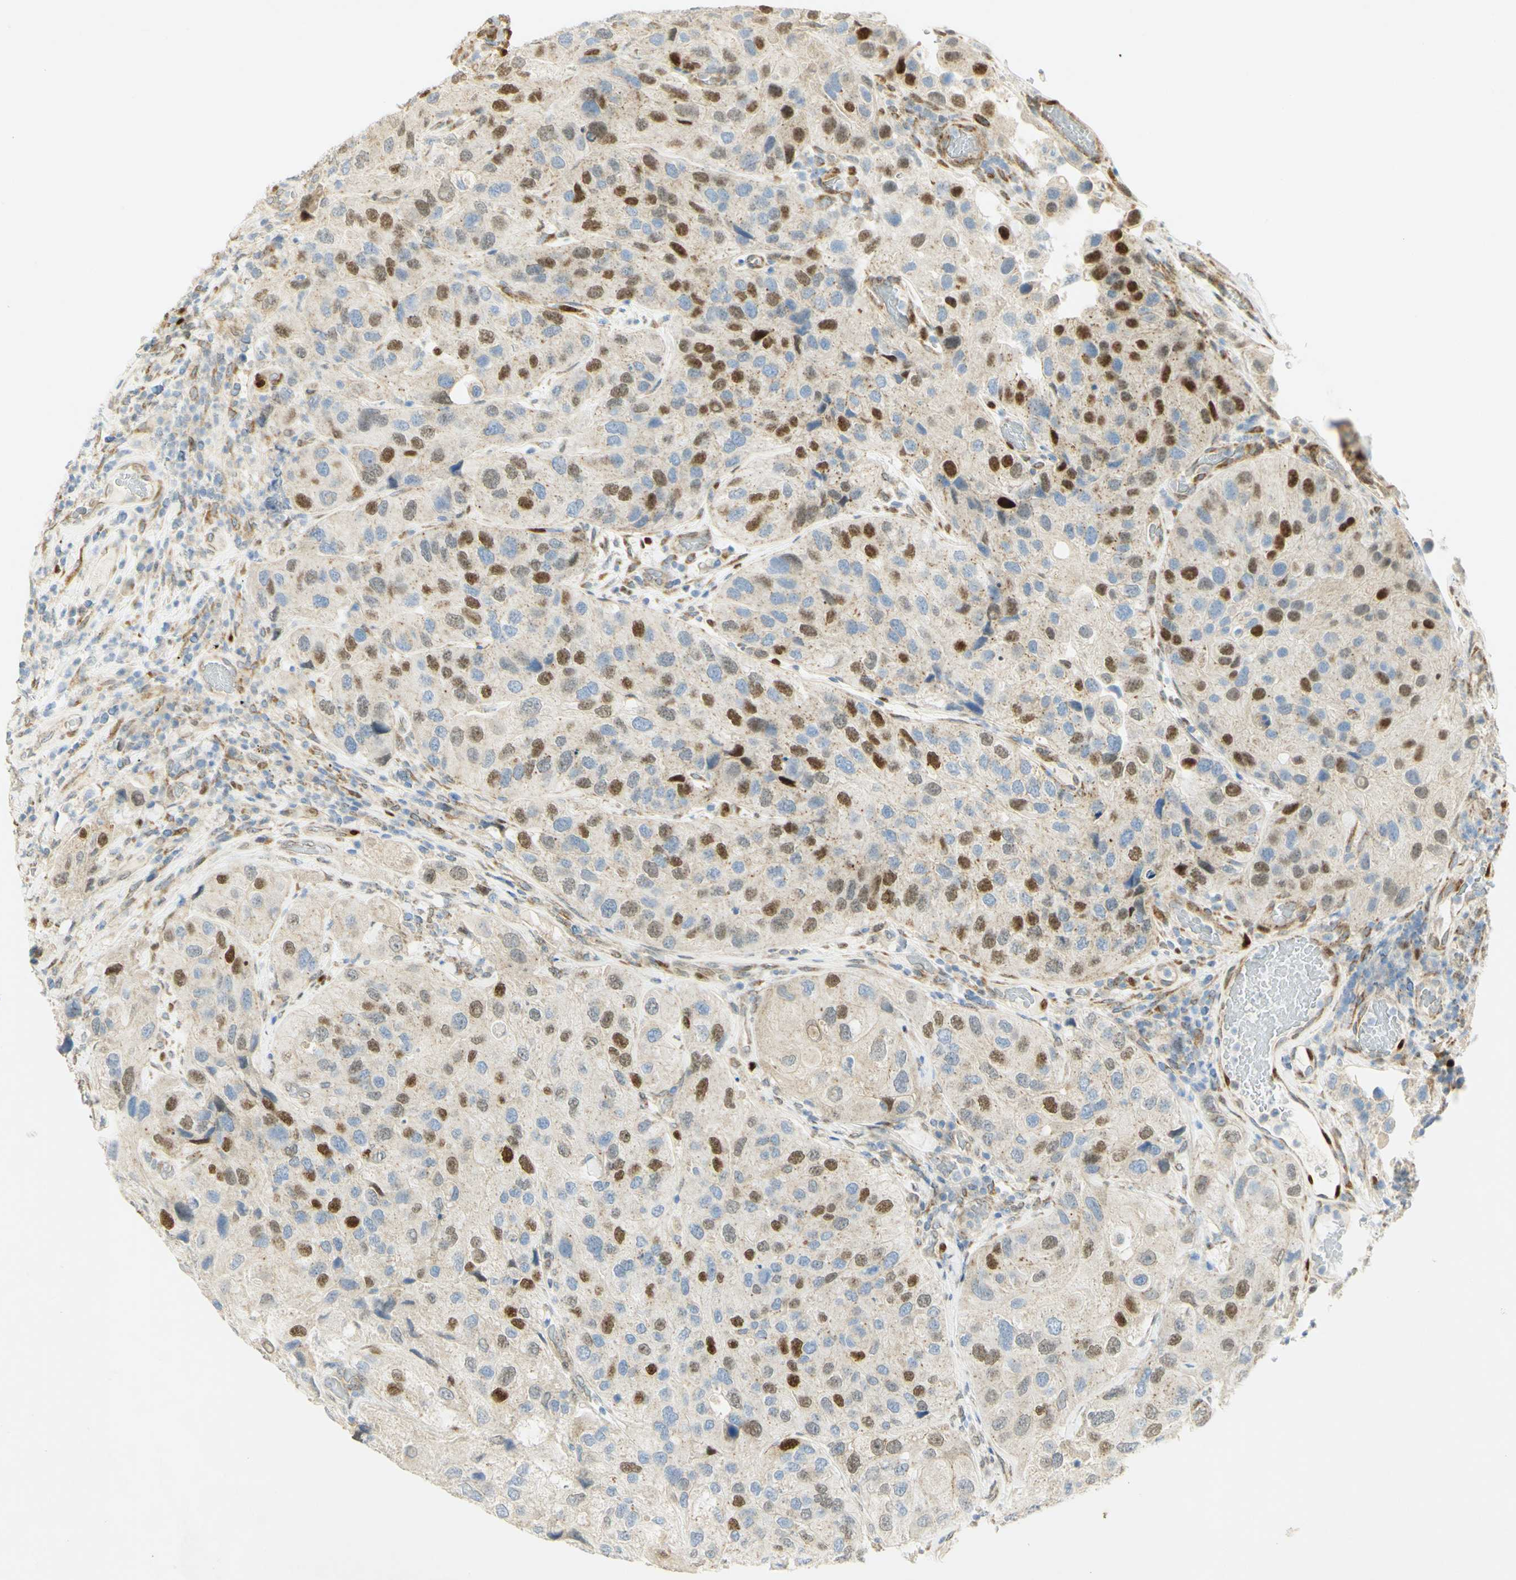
{"staining": {"intensity": "strong", "quantity": "25%-75%", "location": "nuclear"}, "tissue": "urothelial cancer", "cell_type": "Tumor cells", "image_type": "cancer", "snomed": [{"axis": "morphology", "description": "Urothelial carcinoma, High grade"}, {"axis": "topography", "description": "Urinary bladder"}], "caption": "This photomicrograph shows urothelial cancer stained with IHC to label a protein in brown. The nuclear of tumor cells show strong positivity for the protein. Nuclei are counter-stained blue.", "gene": "E2F1", "patient": {"sex": "female", "age": 64}}